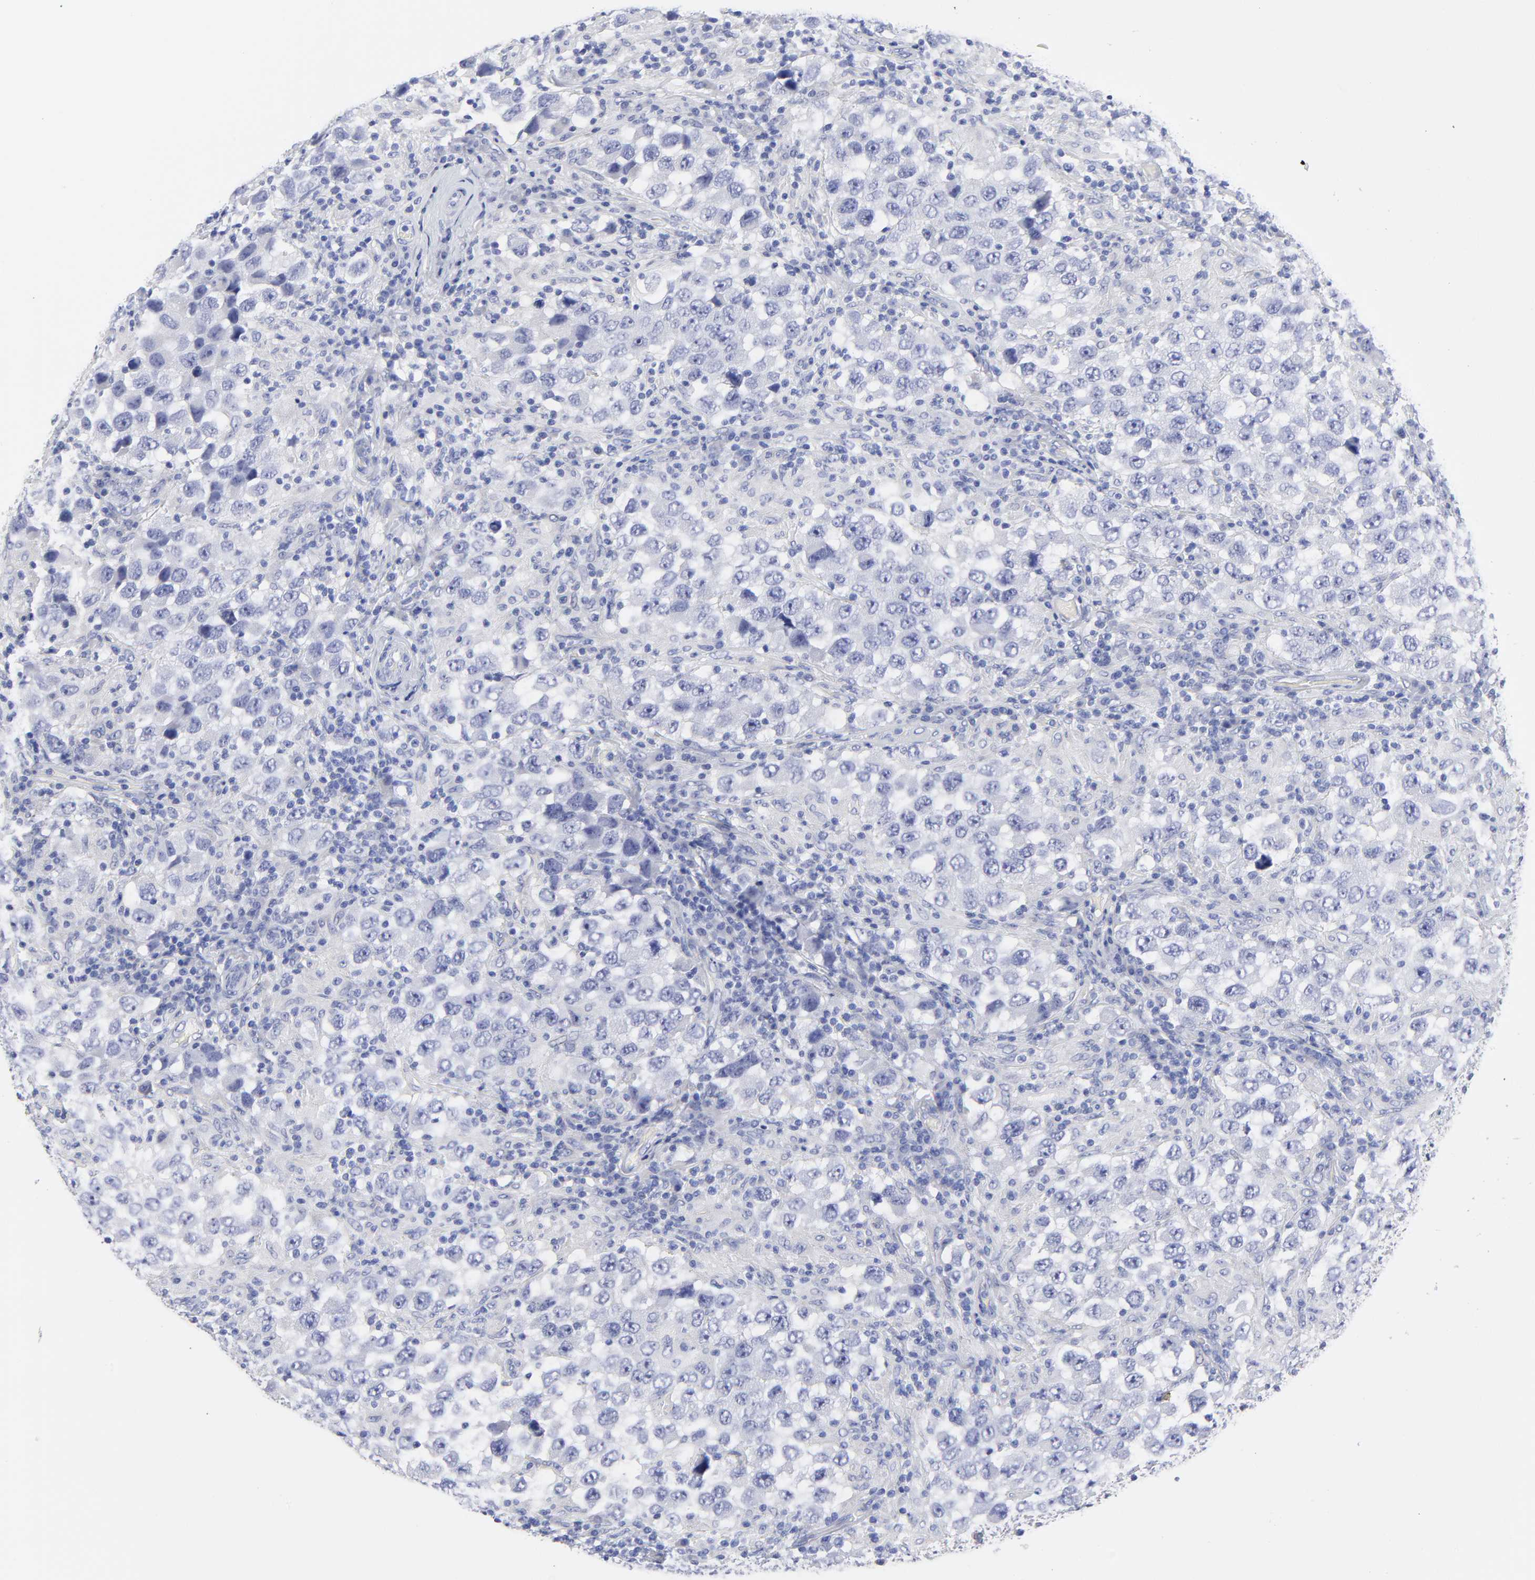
{"staining": {"intensity": "negative", "quantity": "none", "location": "none"}, "tissue": "testis cancer", "cell_type": "Tumor cells", "image_type": "cancer", "snomed": [{"axis": "morphology", "description": "Carcinoma, Embryonal, NOS"}, {"axis": "topography", "description": "Testis"}], "caption": "Tumor cells are negative for protein expression in human testis cancer (embryonal carcinoma).", "gene": "DUSP9", "patient": {"sex": "male", "age": 21}}